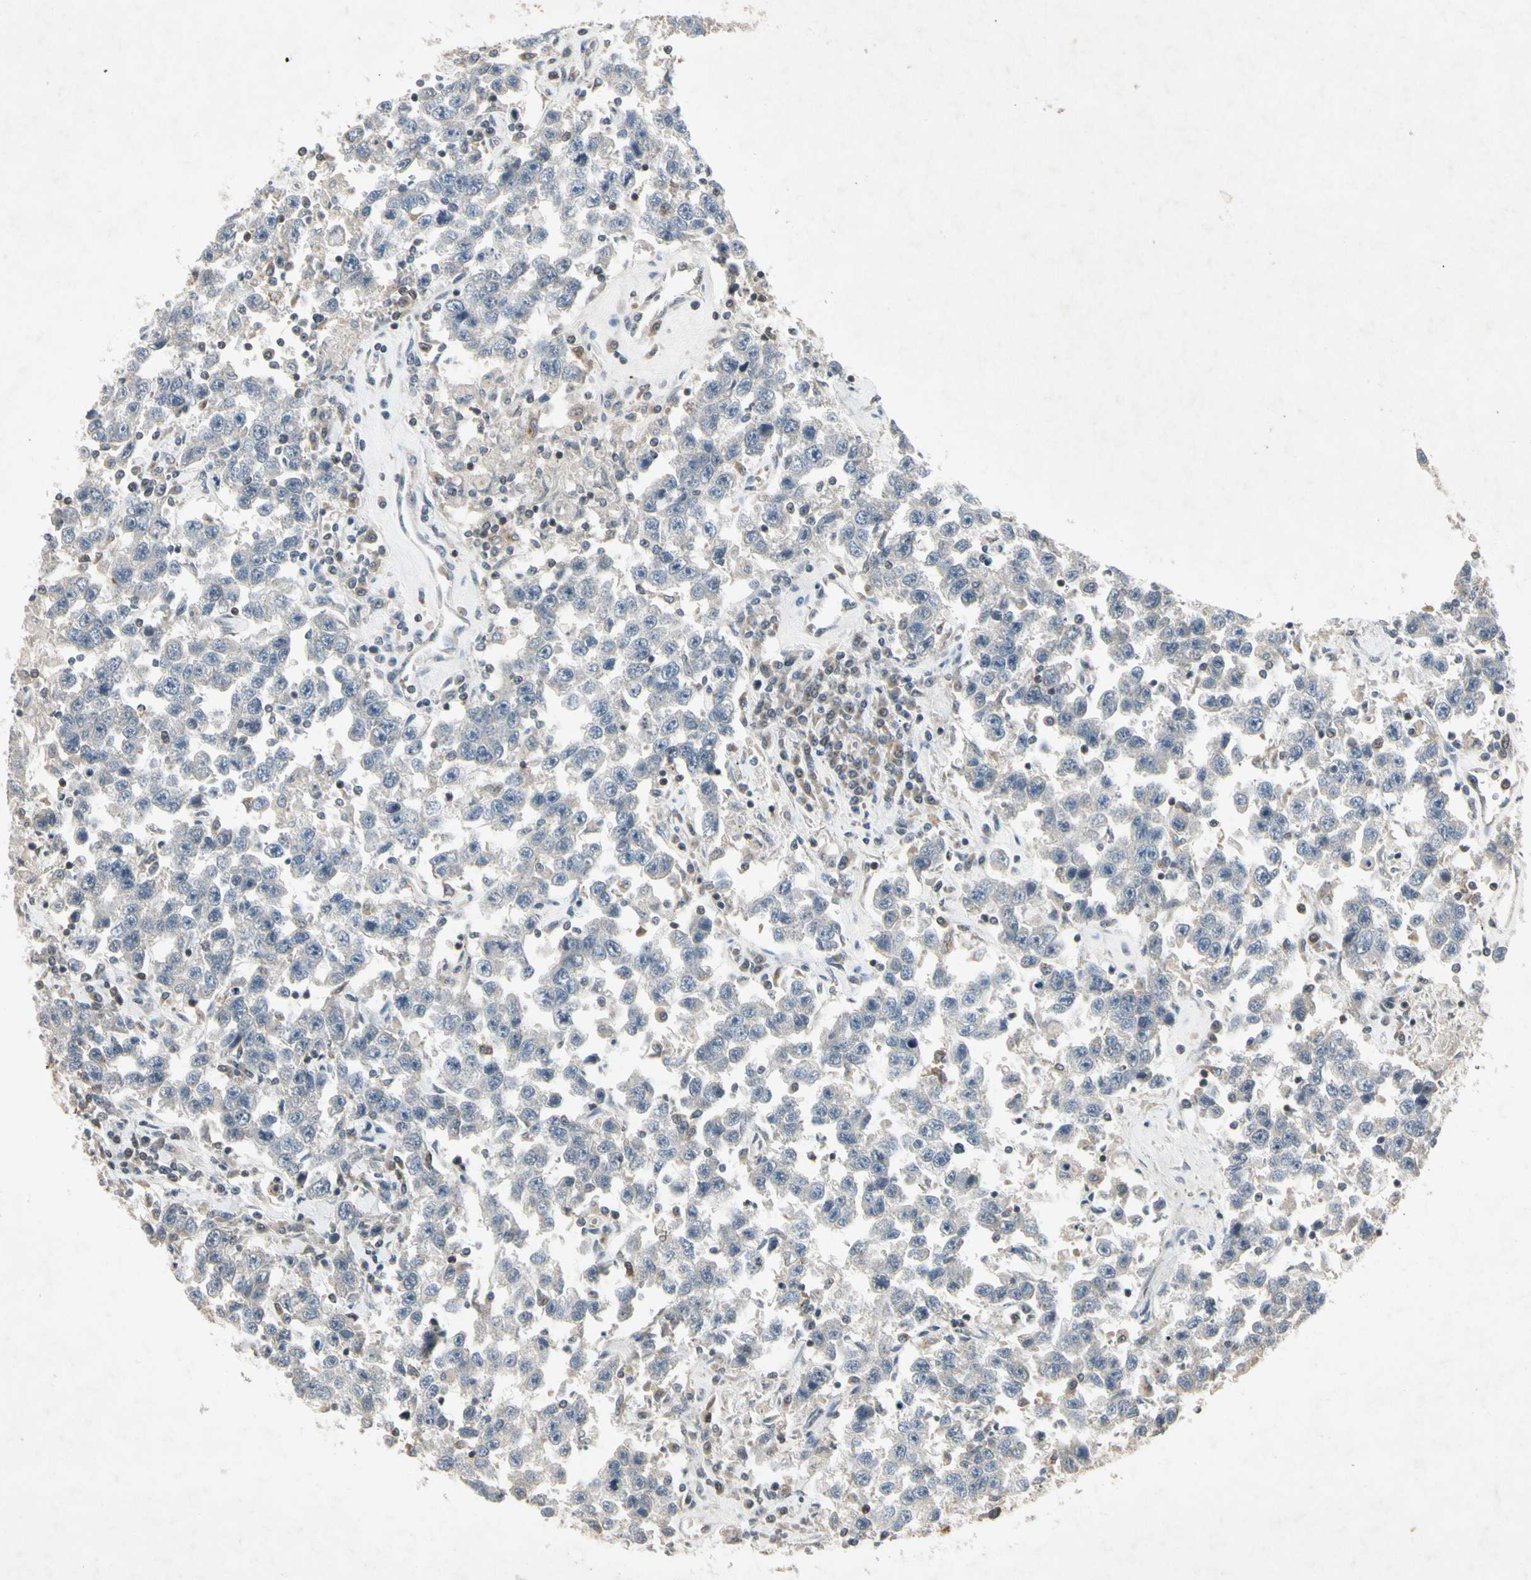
{"staining": {"intensity": "negative", "quantity": "none", "location": "none"}, "tissue": "testis cancer", "cell_type": "Tumor cells", "image_type": "cancer", "snomed": [{"axis": "morphology", "description": "Seminoma, NOS"}, {"axis": "topography", "description": "Testis"}], "caption": "This photomicrograph is of seminoma (testis) stained with immunohistochemistry (IHC) to label a protein in brown with the nuclei are counter-stained blue. There is no positivity in tumor cells.", "gene": "TEK", "patient": {"sex": "male", "age": 41}}